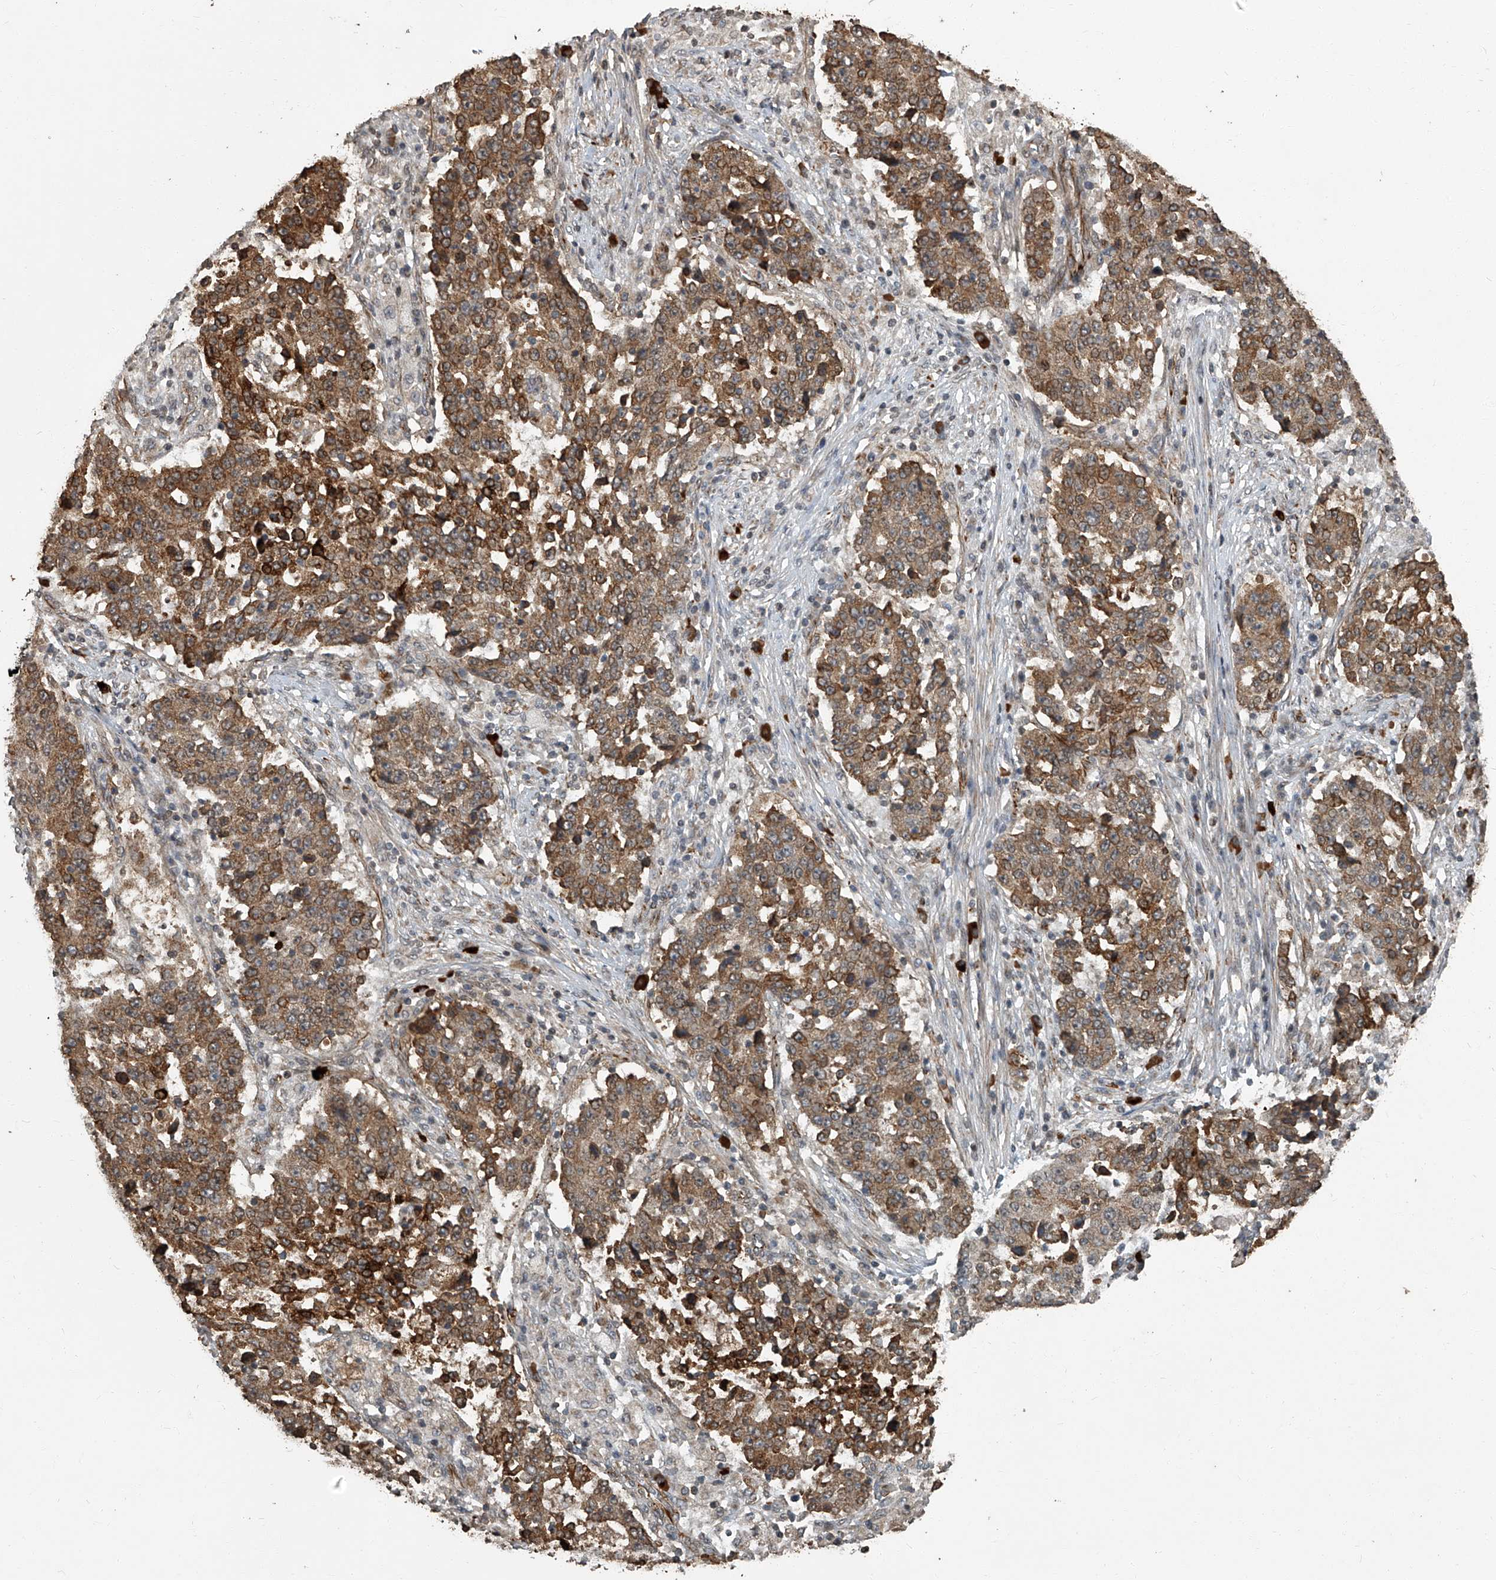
{"staining": {"intensity": "moderate", "quantity": ">75%", "location": "cytoplasmic/membranous"}, "tissue": "stomach cancer", "cell_type": "Tumor cells", "image_type": "cancer", "snomed": [{"axis": "morphology", "description": "Adenocarcinoma, NOS"}, {"axis": "topography", "description": "Stomach"}], "caption": "A micrograph showing moderate cytoplasmic/membranous expression in about >75% of tumor cells in stomach adenocarcinoma, as visualized by brown immunohistochemical staining.", "gene": "GPR132", "patient": {"sex": "male", "age": 59}}